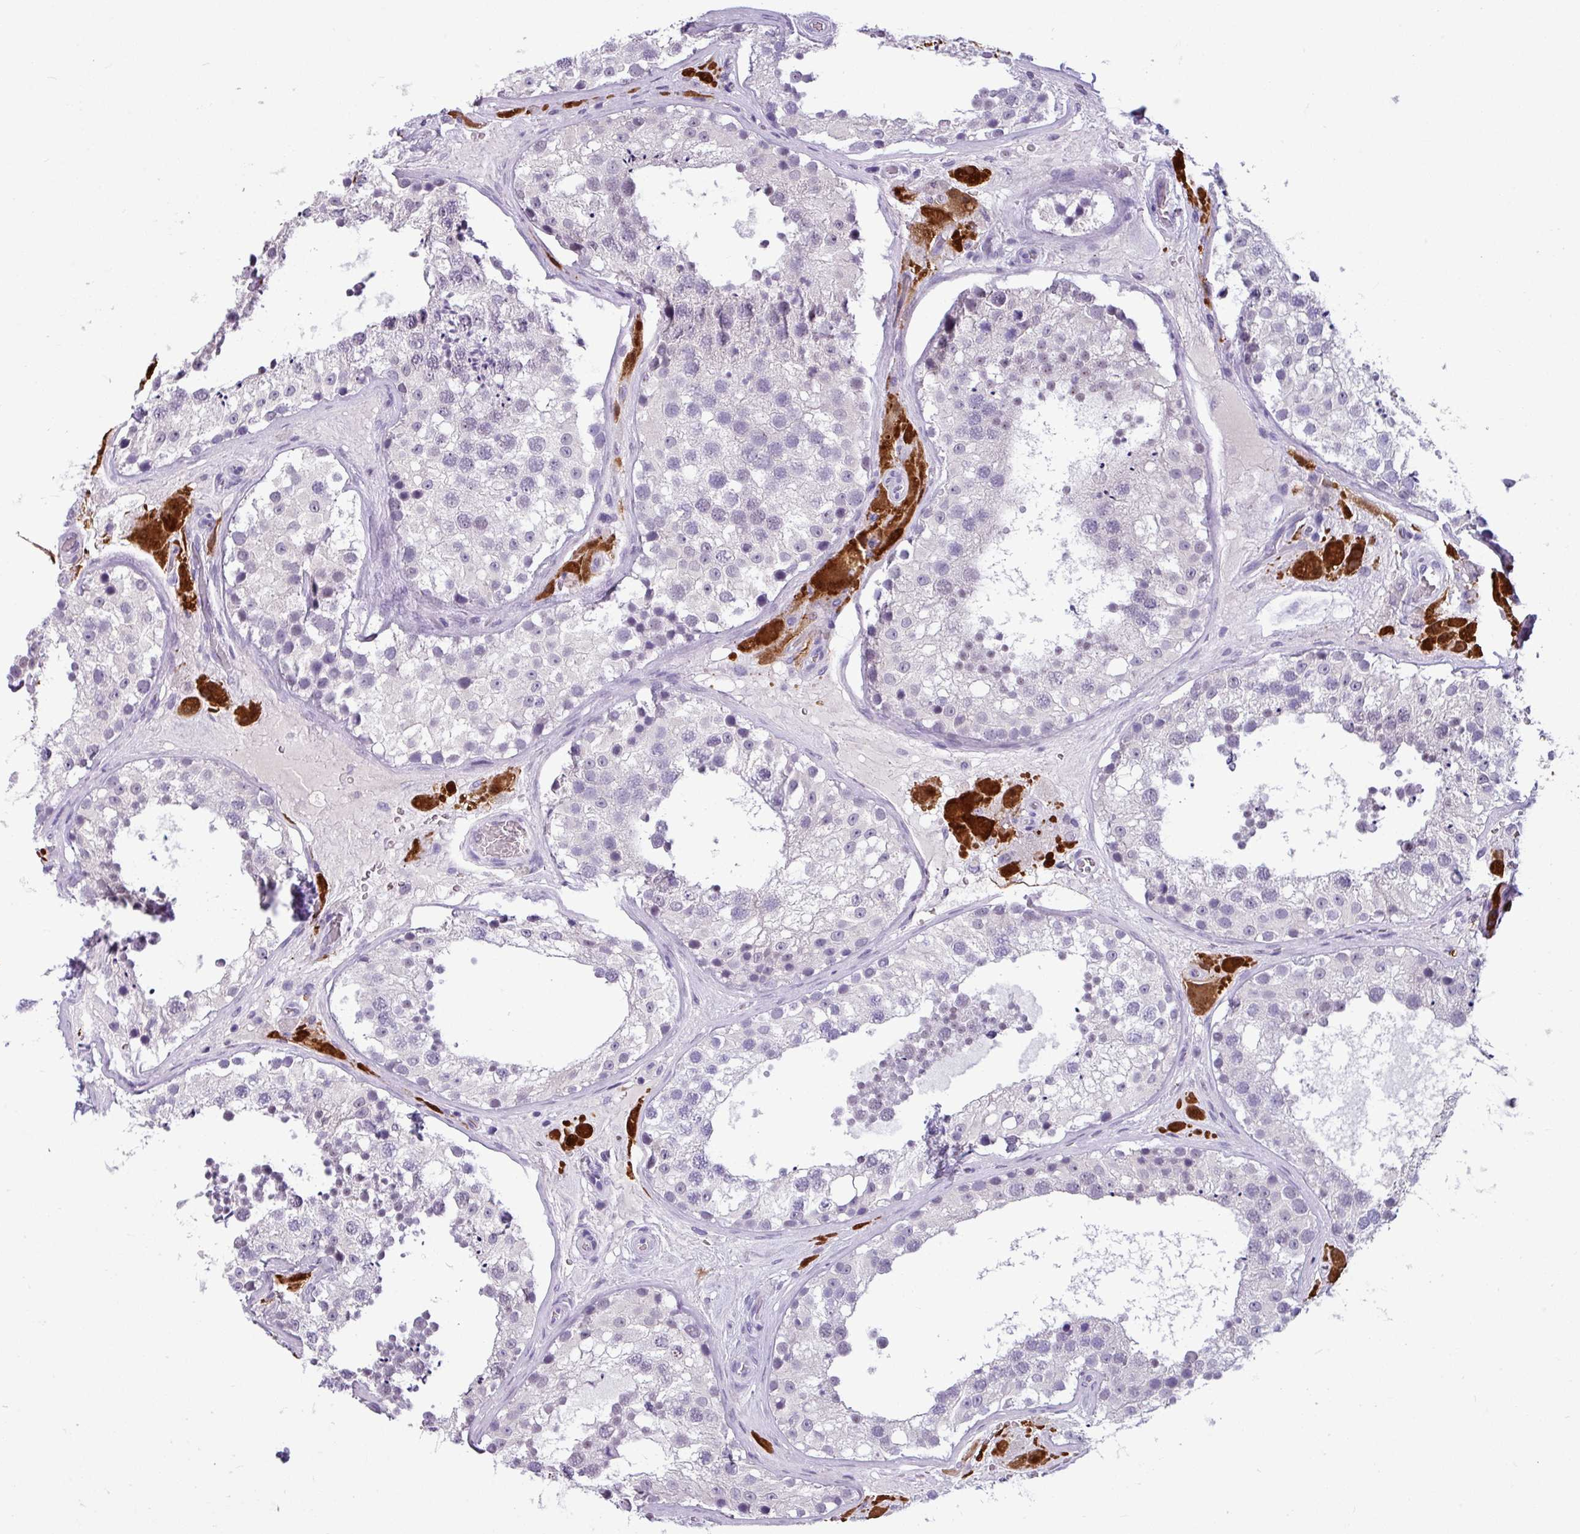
{"staining": {"intensity": "negative", "quantity": "none", "location": "none"}, "tissue": "testis", "cell_type": "Cells in seminiferous ducts", "image_type": "normal", "snomed": [{"axis": "morphology", "description": "Normal tissue, NOS"}, {"axis": "topography", "description": "Testis"}], "caption": "IHC histopathology image of normal testis: human testis stained with DAB (3,3'-diaminobenzidine) displays no significant protein positivity in cells in seminiferous ducts.", "gene": "SRGAP1", "patient": {"sex": "male", "age": 26}}